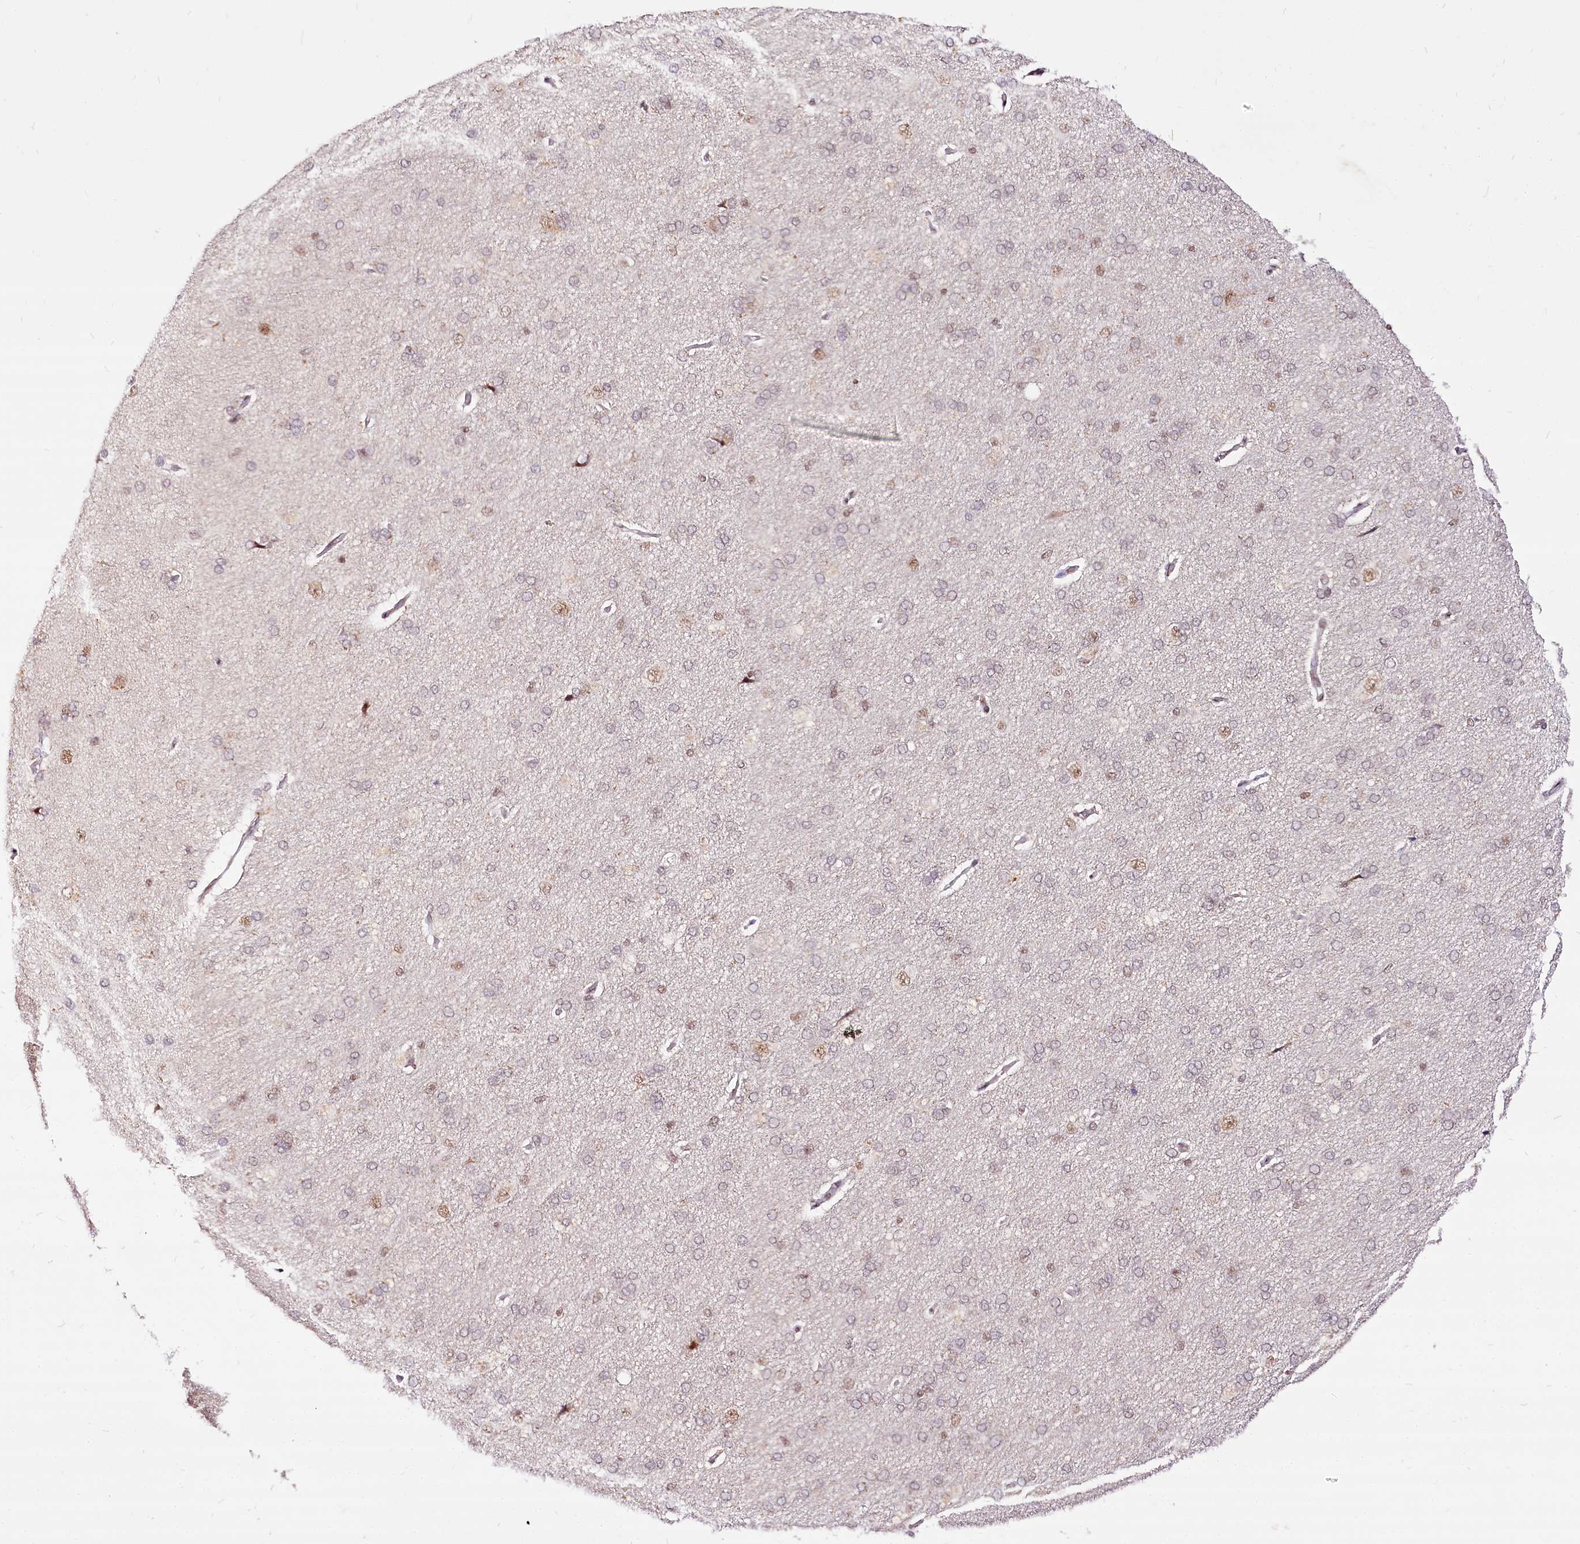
{"staining": {"intensity": "weak", "quantity": ">75%", "location": "cytoplasmic/membranous"}, "tissue": "cerebral cortex", "cell_type": "Endothelial cells", "image_type": "normal", "snomed": [{"axis": "morphology", "description": "Normal tissue, NOS"}, {"axis": "topography", "description": "Cerebral cortex"}], "caption": "High-magnification brightfield microscopy of normal cerebral cortex stained with DAB (brown) and counterstained with hematoxylin (blue). endothelial cells exhibit weak cytoplasmic/membranous positivity is present in about>75% of cells. The protein of interest is shown in brown color, while the nuclei are stained blue.", "gene": "POLA2", "patient": {"sex": "male", "age": 62}}